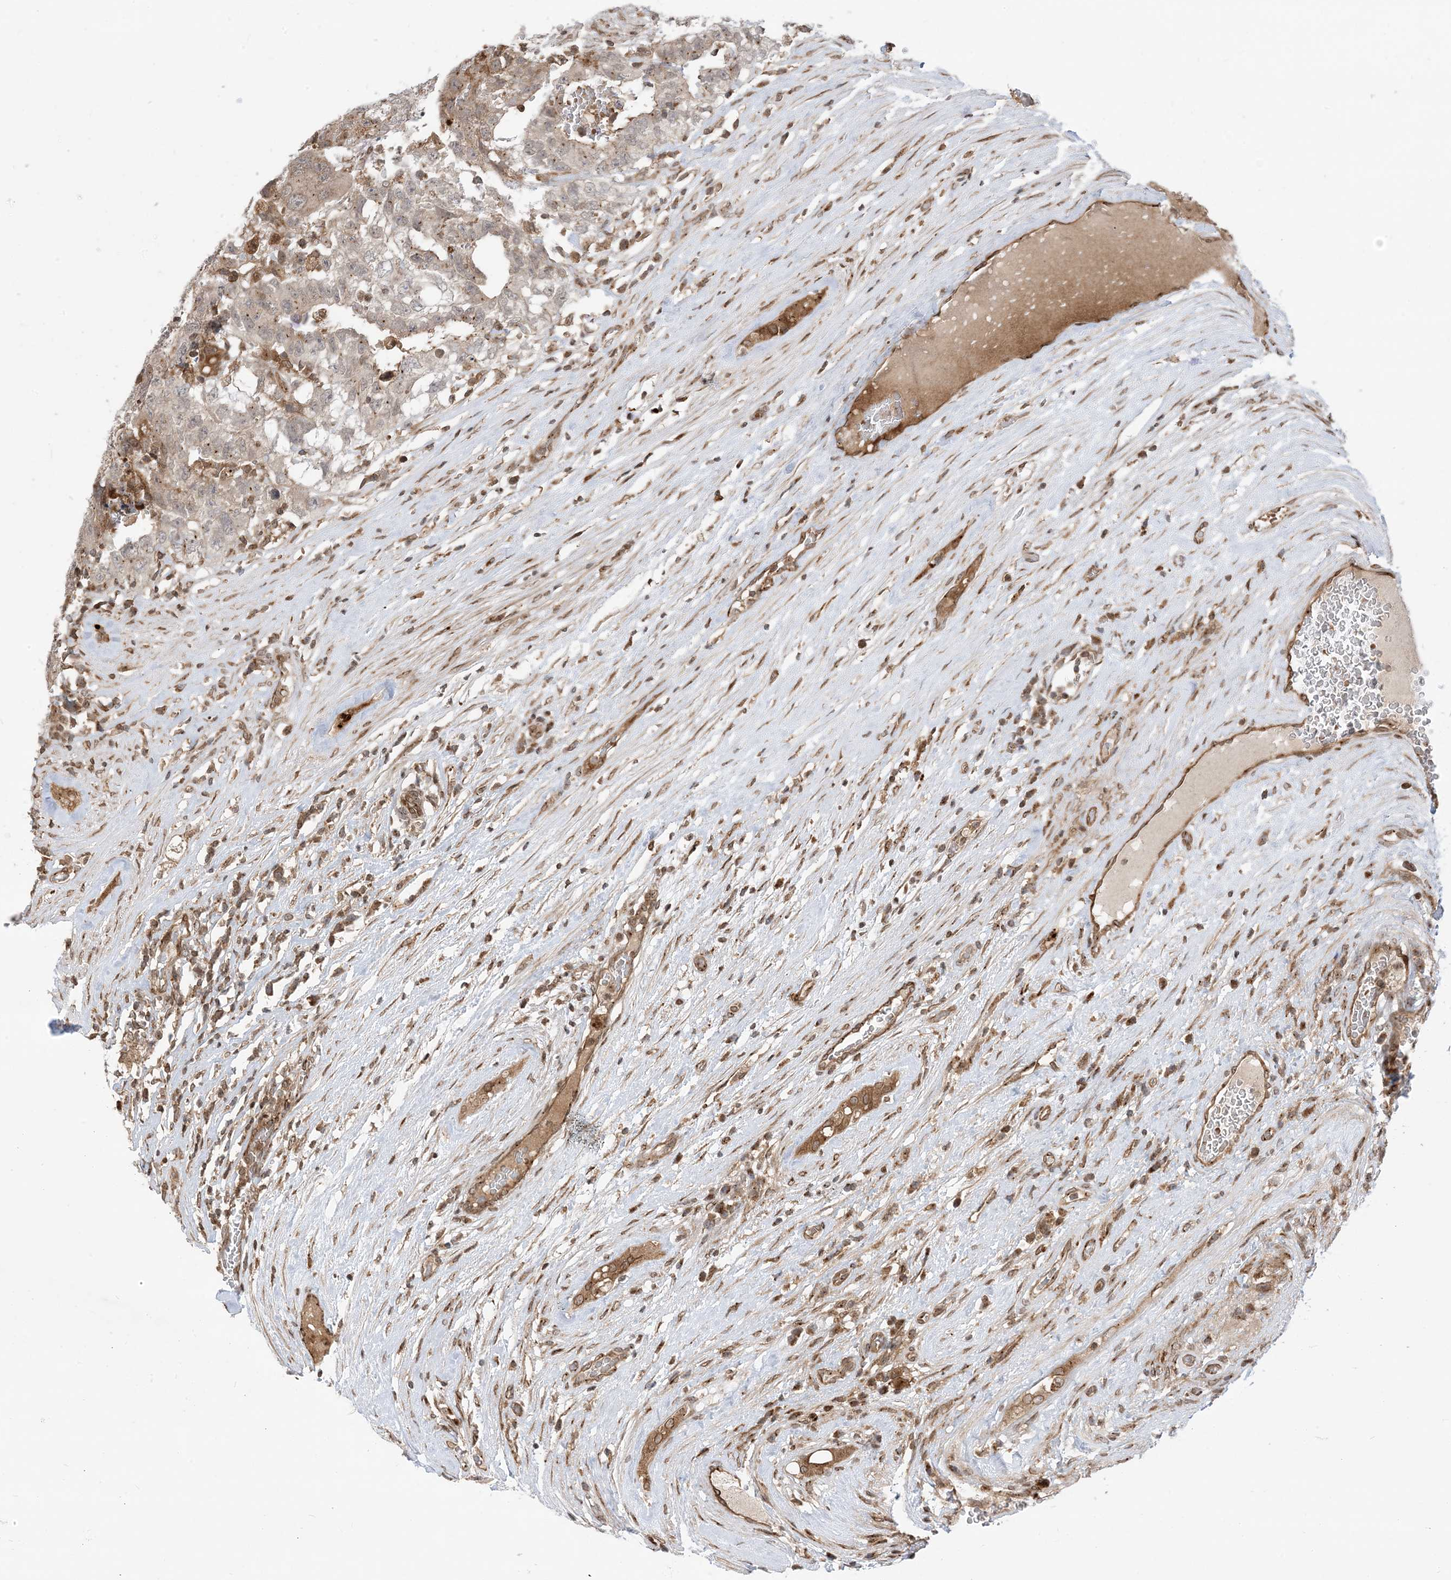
{"staining": {"intensity": "weak", "quantity": "<25%", "location": "cytoplasmic/membranous"}, "tissue": "testis cancer", "cell_type": "Tumor cells", "image_type": "cancer", "snomed": [{"axis": "morphology", "description": "Carcinoma, Embryonal, NOS"}, {"axis": "topography", "description": "Testis"}], "caption": "This is an immunohistochemistry (IHC) micrograph of human testis cancer (embryonal carcinoma). There is no staining in tumor cells.", "gene": "CASP4", "patient": {"sex": "male", "age": 26}}